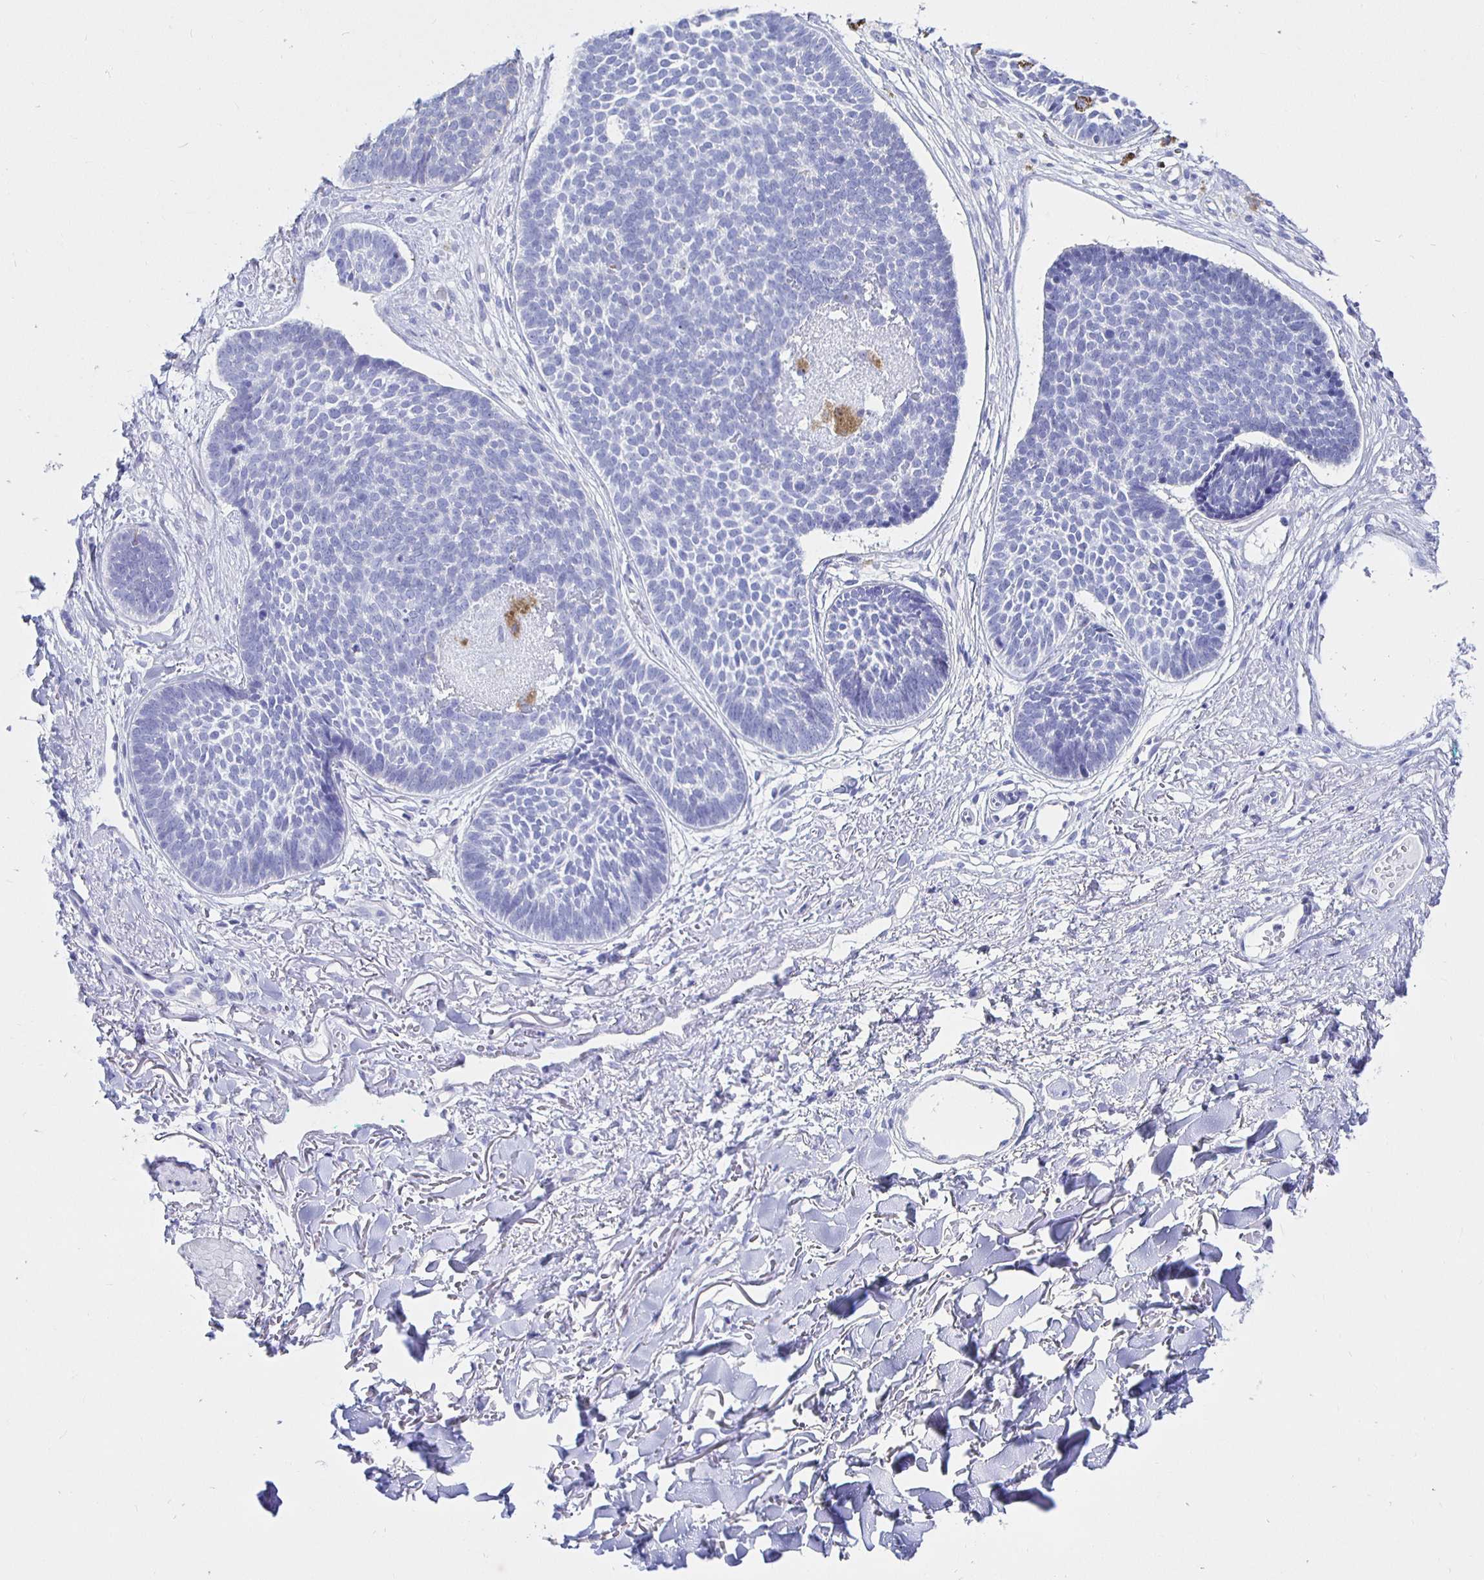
{"staining": {"intensity": "negative", "quantity": "none", "location": "none"}, "tissue": "skin cancer", "cell_type": "Tumor cells", "image_type": "cancer", "snomed": [{"axis": "morphology", "description": "Basal cell carcinoma"}, {"axis": "topography", "description": "Skin"}, {"axis": "topography", "description": "Skin of neck"}, {"axis": "topography", "description": "Skin of shoulder"}, {"axis": "topography", "description": "Skin of back"}], "caption": "A high-resolution micrograph shows immunohistochemistry (IHC) staining of skin basal cell carcinoma, which displays no significant positivity in tumor cells.", "gene": "UMOD", "patient": {"sex": "male", "age": 80}}